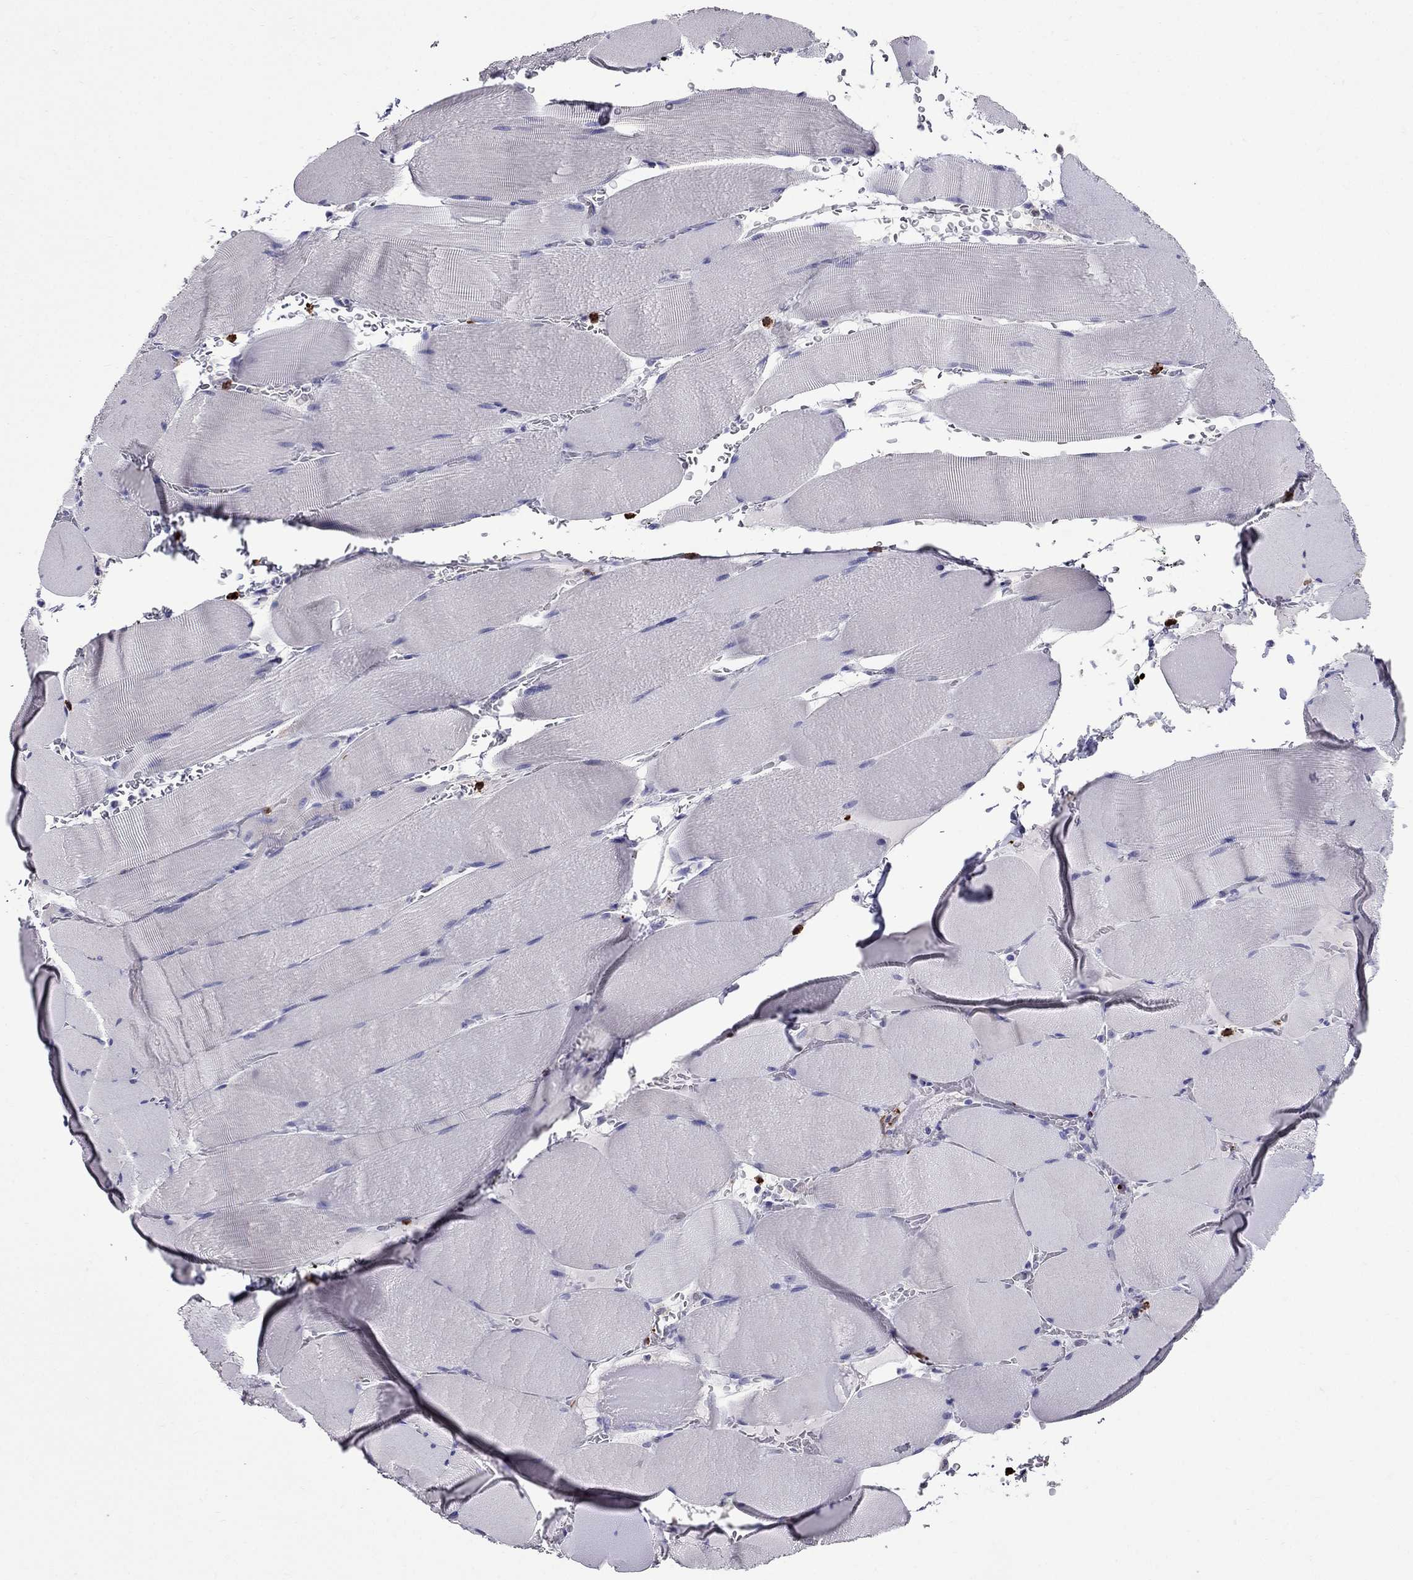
{"staining": {"intensity": "negative", "quantity": "none", "location": "none"}, "tissue": "skeletal muscle", "cell_type": "Myocytes", "image_type": "normal", "snomed": [{"axis": "morphology", "description": "Normal tissue, NOS"}, {"axis": "topography", "description": "Skeletal muscle"}], "caption": "Myocytes are negative for protein expression in unremarkable human skeletal muscle. (Brightfield microscopy of DAB immunohistochemistry at high magnification).", "gene": "OLFM4", "patient": {"sex": "male", "age": 56}}